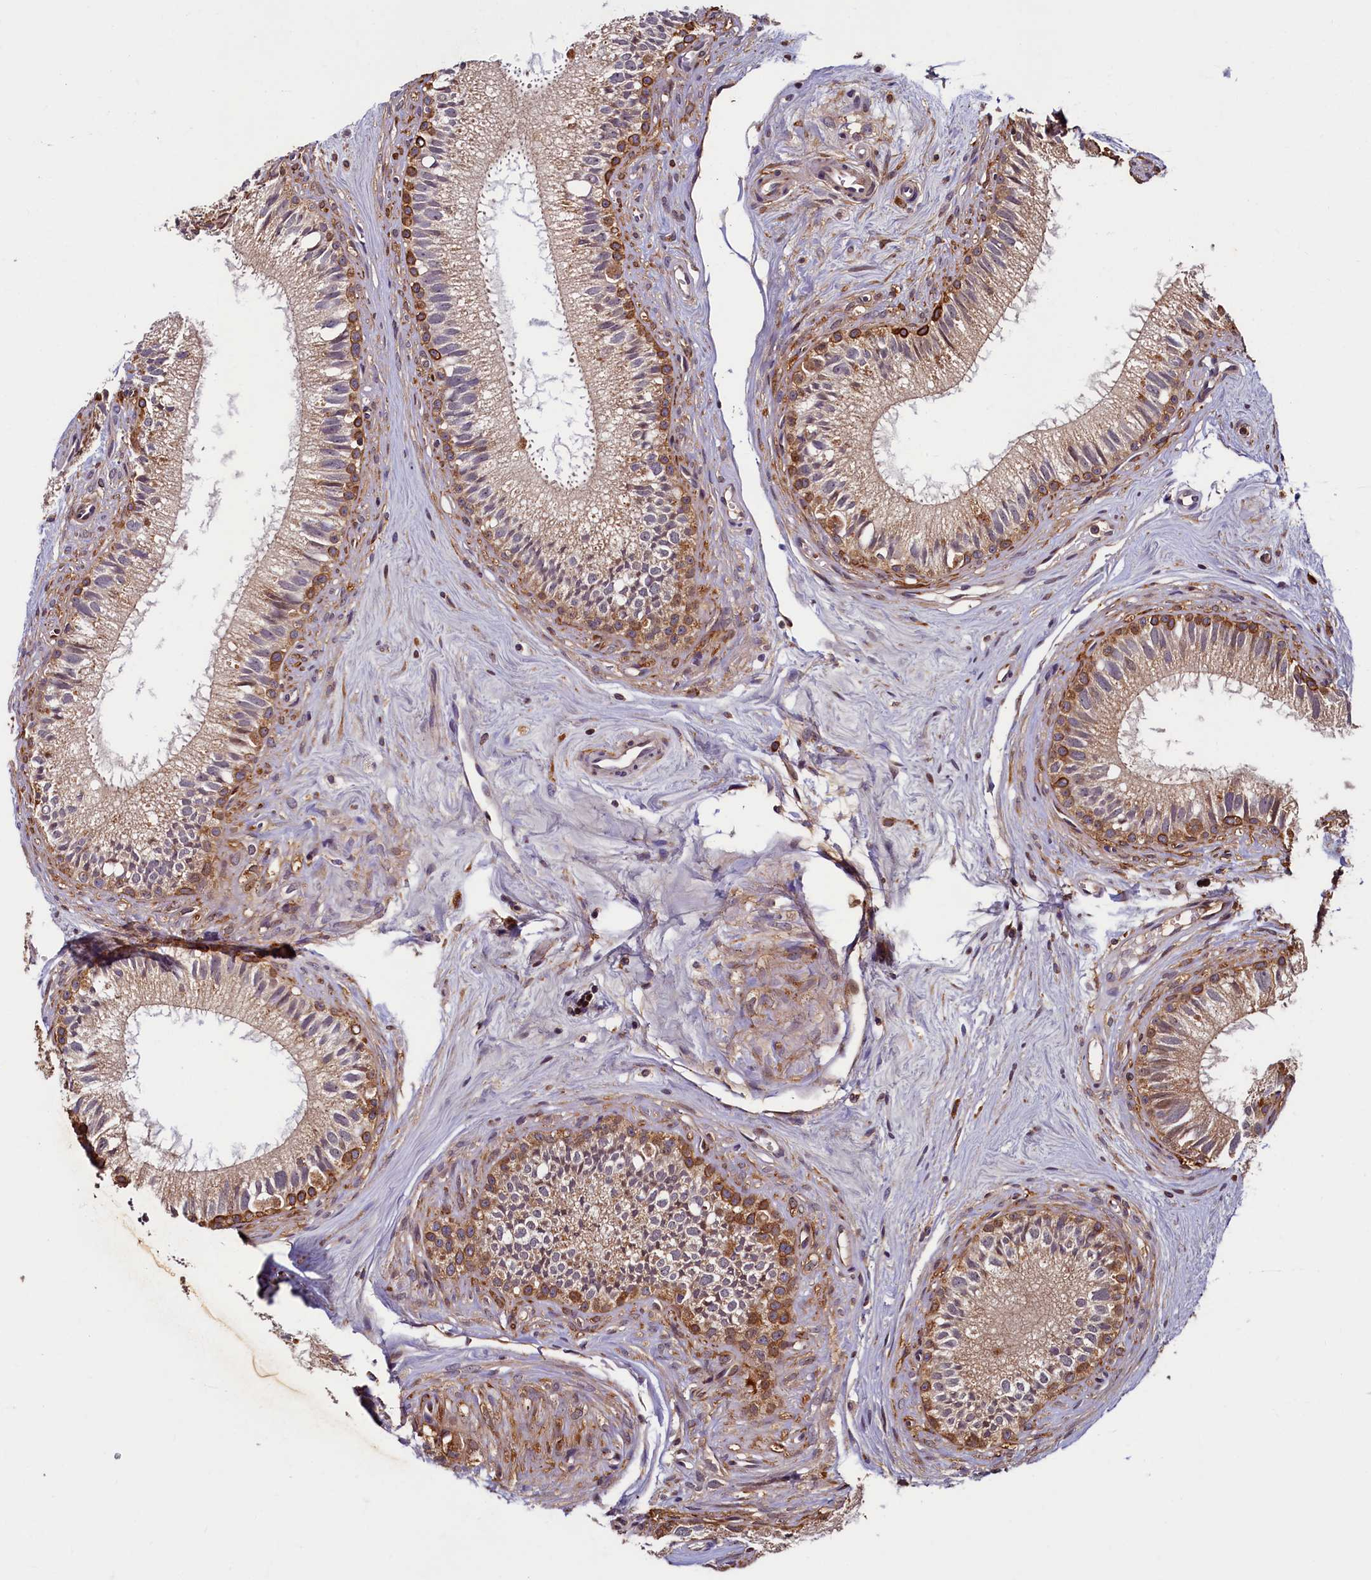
{"staining": {"intensity": "moderate", "quantity": ">75%", "location": "cytoplasmic/membranous"}, "tissue": "epididymis", "cell_type": "Glandular cells", "image_type": "normal", "snomed": [{"axis": "morphology", "description": "Normal tissue, NOS"}, {"axis": "topography", "description": "Epididymis"}], "caption": "Approximately >75% of glandular cells in normal epididymis show moderate cytoplasmic/membranous protein staining as visualized by brown immunohistochemical staining.", "gene": "NCKAP5L", "patient": {"sex": "male", "age": 71}}